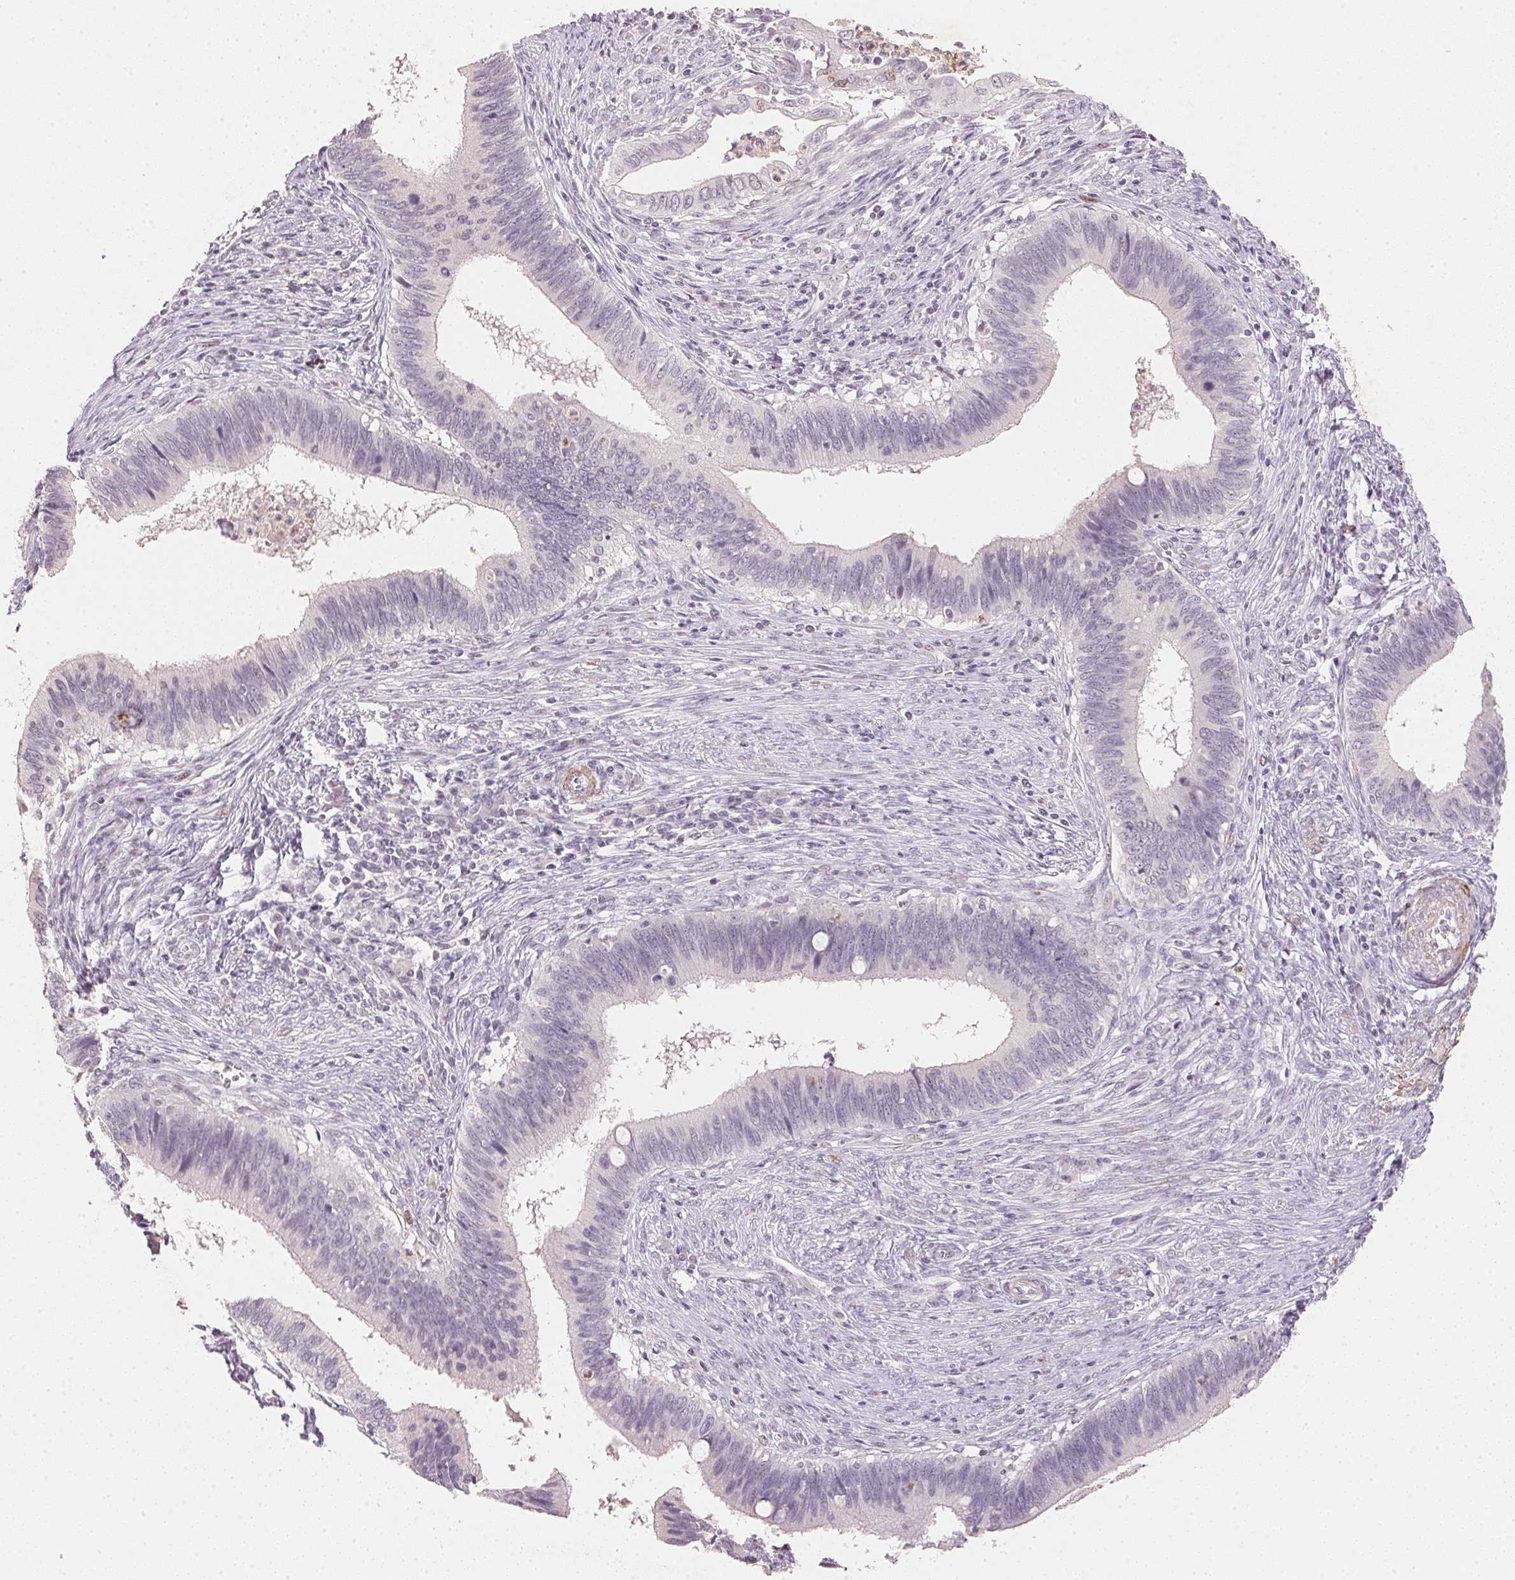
{"staining": {"intensity": "negative", "quantity": "none", "location": "none"}, "tissue": "cervical cancer", "cell_type": "Tumor cells", "image_type": "cancer", "snomed": [{"axis": "morphology", "description": "Adenocarcinoma, NOS"}, {"axis": "topography", "description": "Cervix"}], "caption": "An image of cervical cancer (adenocarcinoma) stained for a protein exhibits no brown staining in tumor cells.", "gene": "SMTN", "patient": {"sex": "female", "age": 42}}